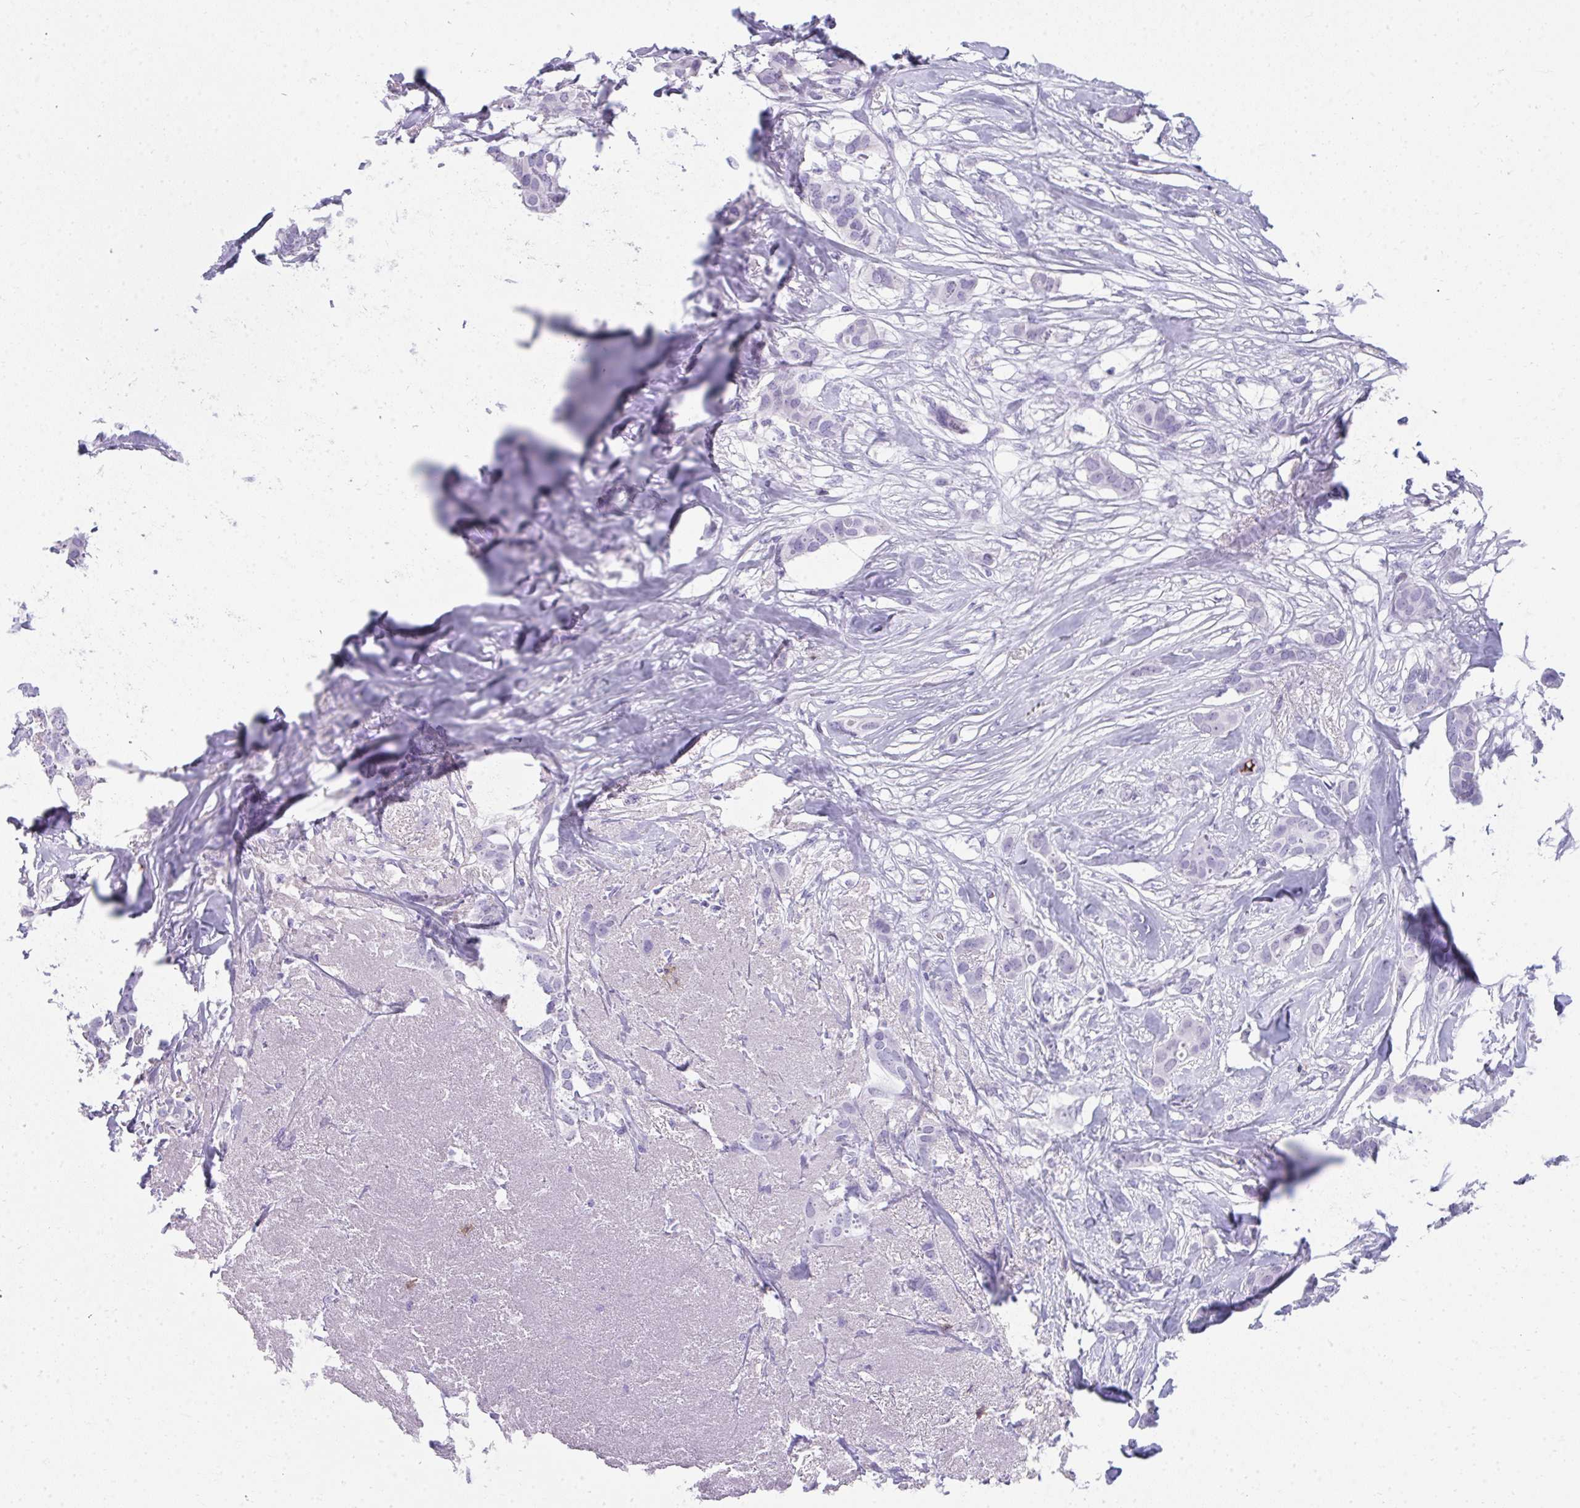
{"staining": {"intensity": "negative", "quantity": "none", "location": "none"}, "tissue": "breast cancer", "cell_type": "Tumor cells", "image_type": "cancer", "snomed": [{"axis": "morphology", "description": "Duct carcinoma"}, {"axis": "topography", "description": "Breast"}], "caption": "Human breast cancer (infiltrating ductal carcinoma) stained for a protein using immunohistochemistry (IHC) displays no staining in tumor cells.", "gene": "SPN", "patient": {"sex": "female", "age": 62}}